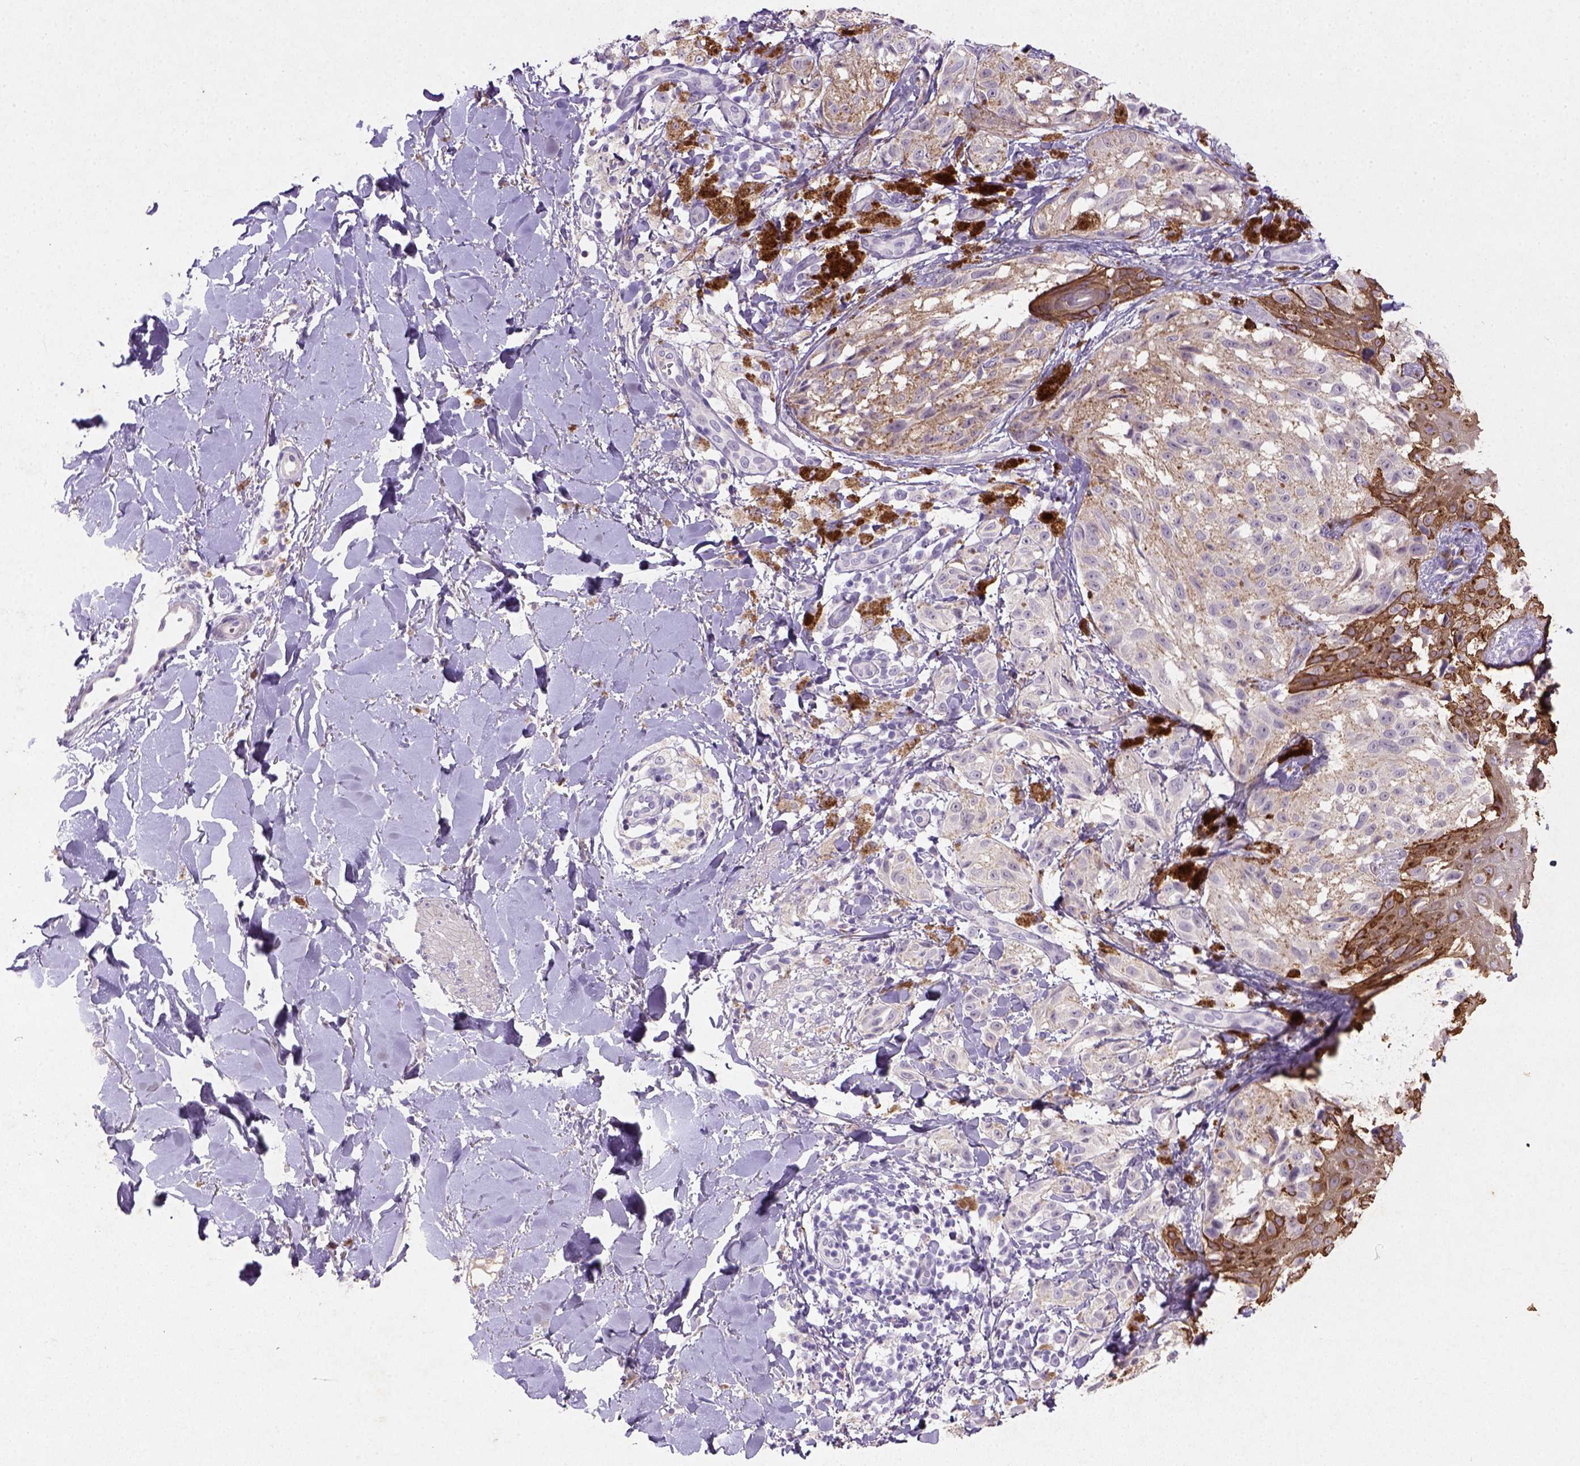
{"staining": {"intensity": "moderate", "quantity": "<25%", "location": "cytoplasmic/membranous"}, "tissue": "melanoma", "cell_type": "Tumor cells", "image_type": "cancer", "snomed": [{"axis": "morphology", "description": "Malignant melanoma, NOS"}, {"axis": "topography", "description": "Skin"}], "caption": "Protein expression by immunohistochemistry exhibits moderate cytoplasmic/membranous positivity in approximately <25% of tumor cells in malignant melanoma.", "gene": "NUDT2", "patient": {"sex": "male", "age": 36}}